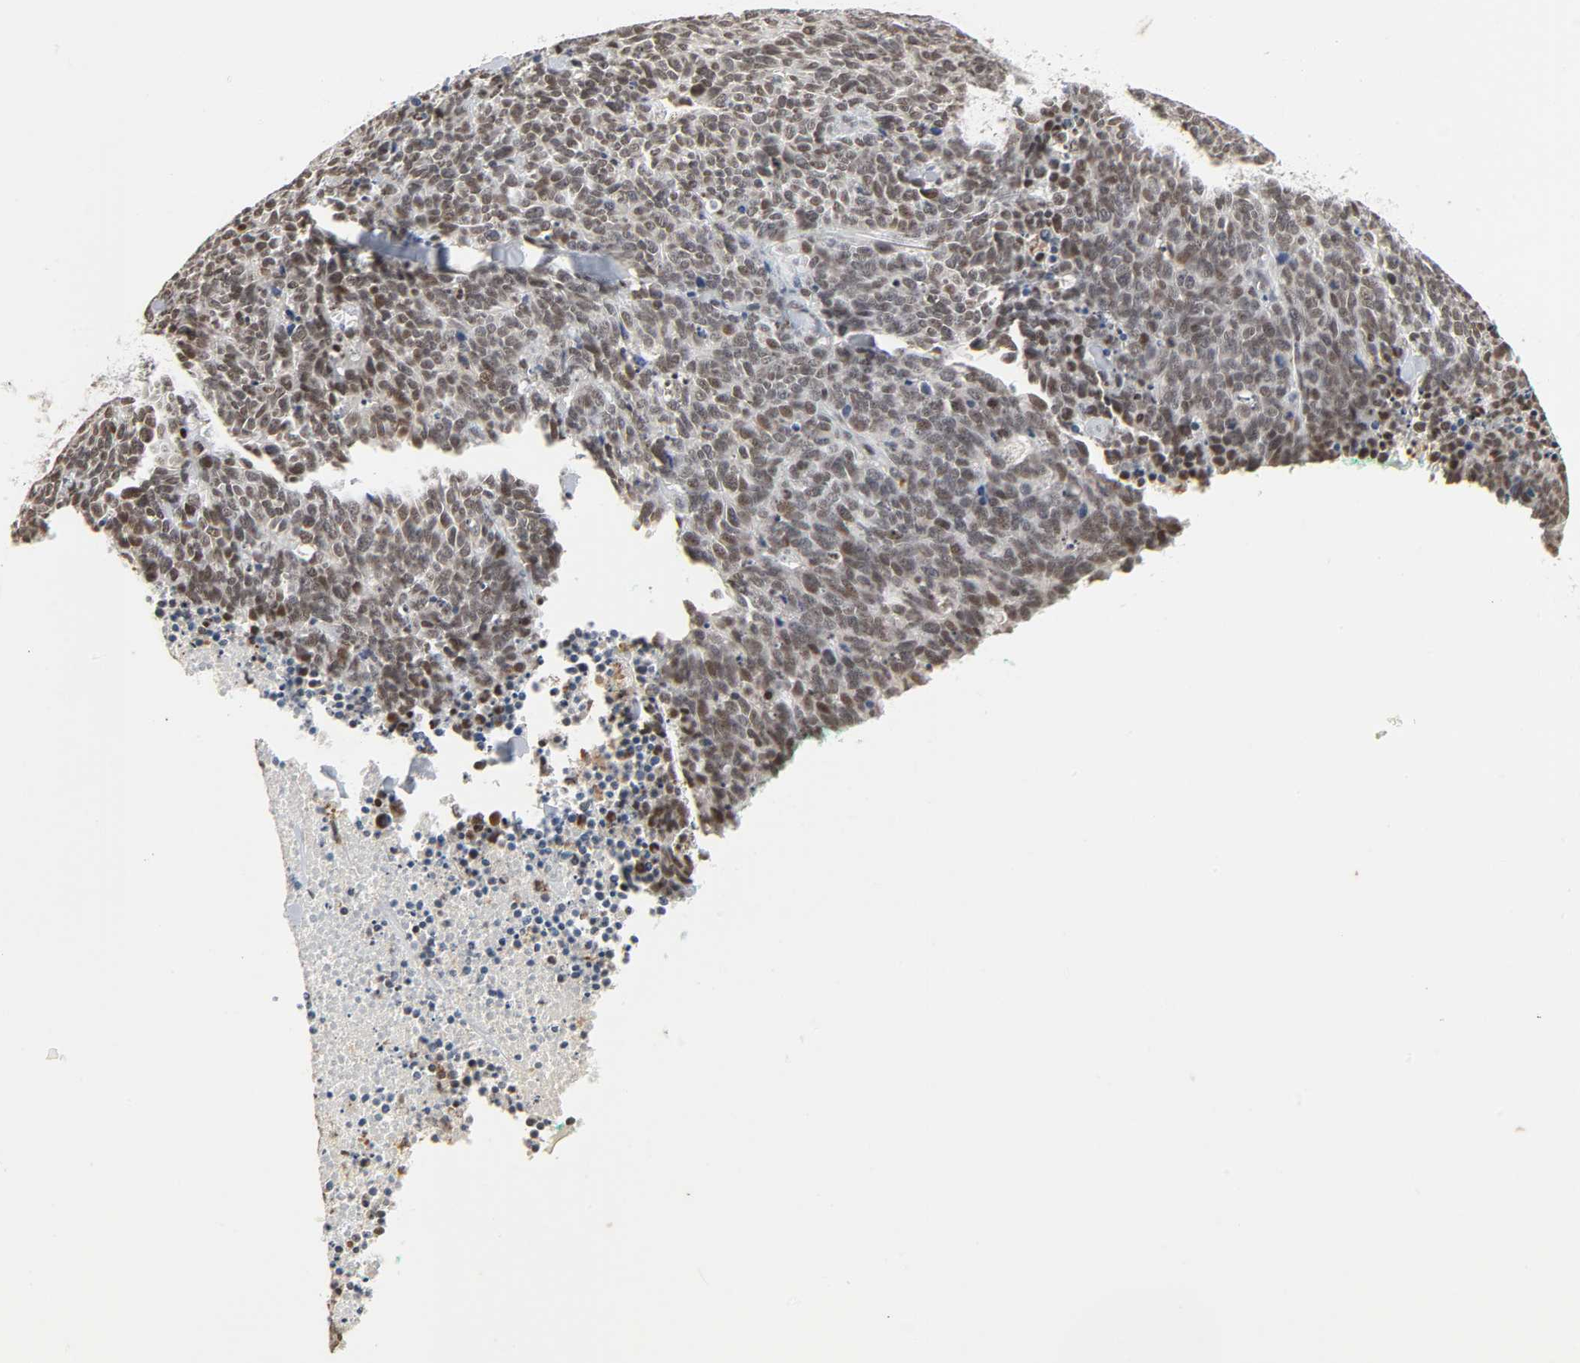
{"staining": {"intensity": "weak", "quantity": "25%-75%", "location": "nuclear"}, "tissue": "lung cancer", "cell_type": "Tumor cells", "image_type": "cancer", "snomed": [{"axis": "morphology", "description": "Neoplasm, malignant, NOS"}, {"axis": "topography", "description": "Lung"}], "caption": "Neoplasm (malignant) (lung) stained with immunohistochemistry shows weak nuclear staining in about 25%-75% of tumor cells.", "gene": "DAZAP1", "patient": {"sex": "female", "age": 58}}